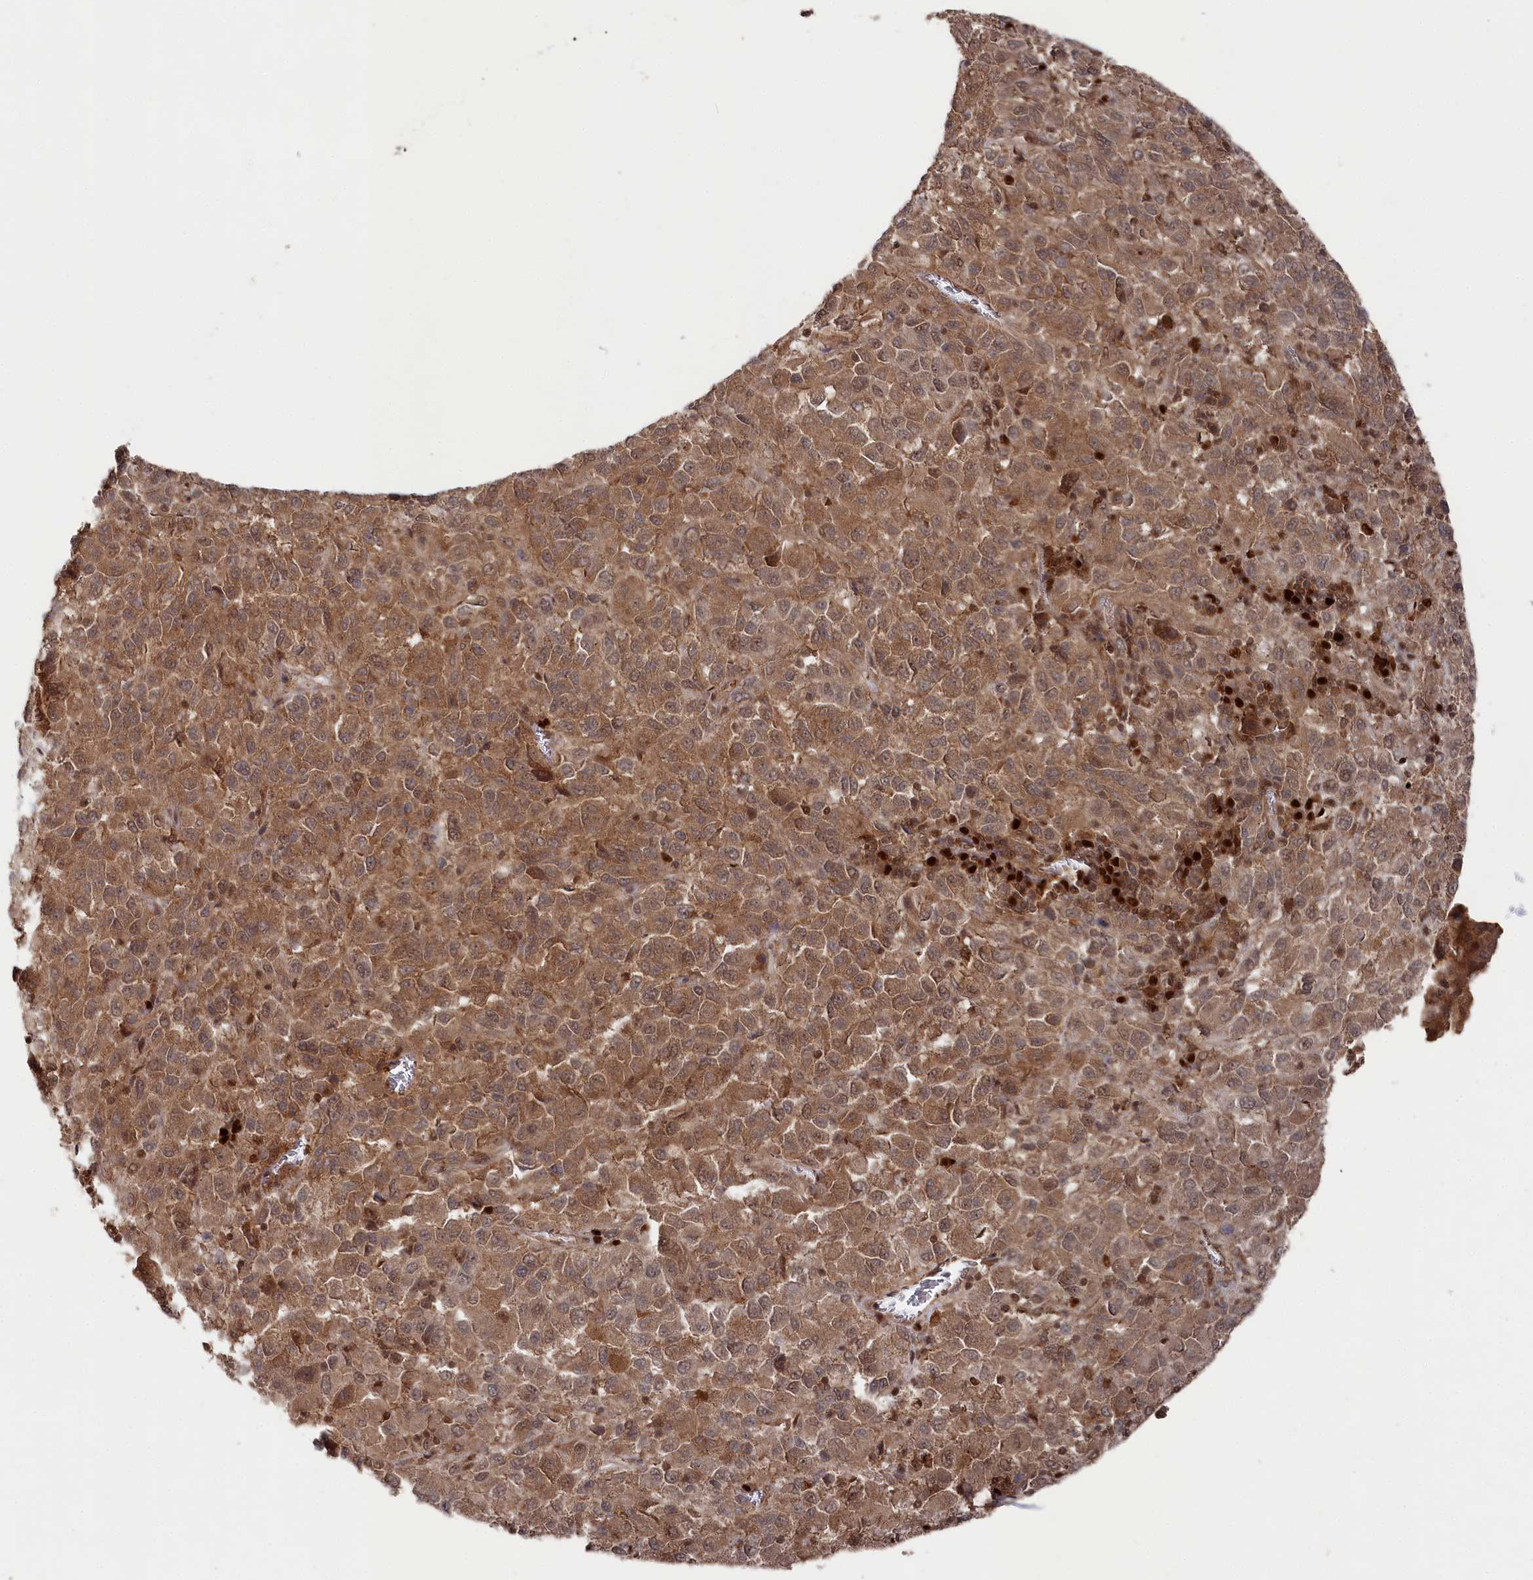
{"staining": {"intensity": "moderate", "quantity": ">75%", "location": "cytoplasmic/membranous"}, "tissue": "melanoma", "cell_type": "Tumor cells", "image_type": "cancer", "snomed": [{"axis": "morphology", "description": "Malignant melanoma, Metastatic site"}, {"axis": "topography", "description": "Lung"}], "caption": "Immunohistochemistry (IHC) image of human malignant melanoma (metastatic site) stained for a protein (brown), which shows medium levels of moderate cytoplasmic/membranous staining in about >75% of tumor cells.", "gene": "BORCS7", "patient": {"sex": "male", "age": 64}}